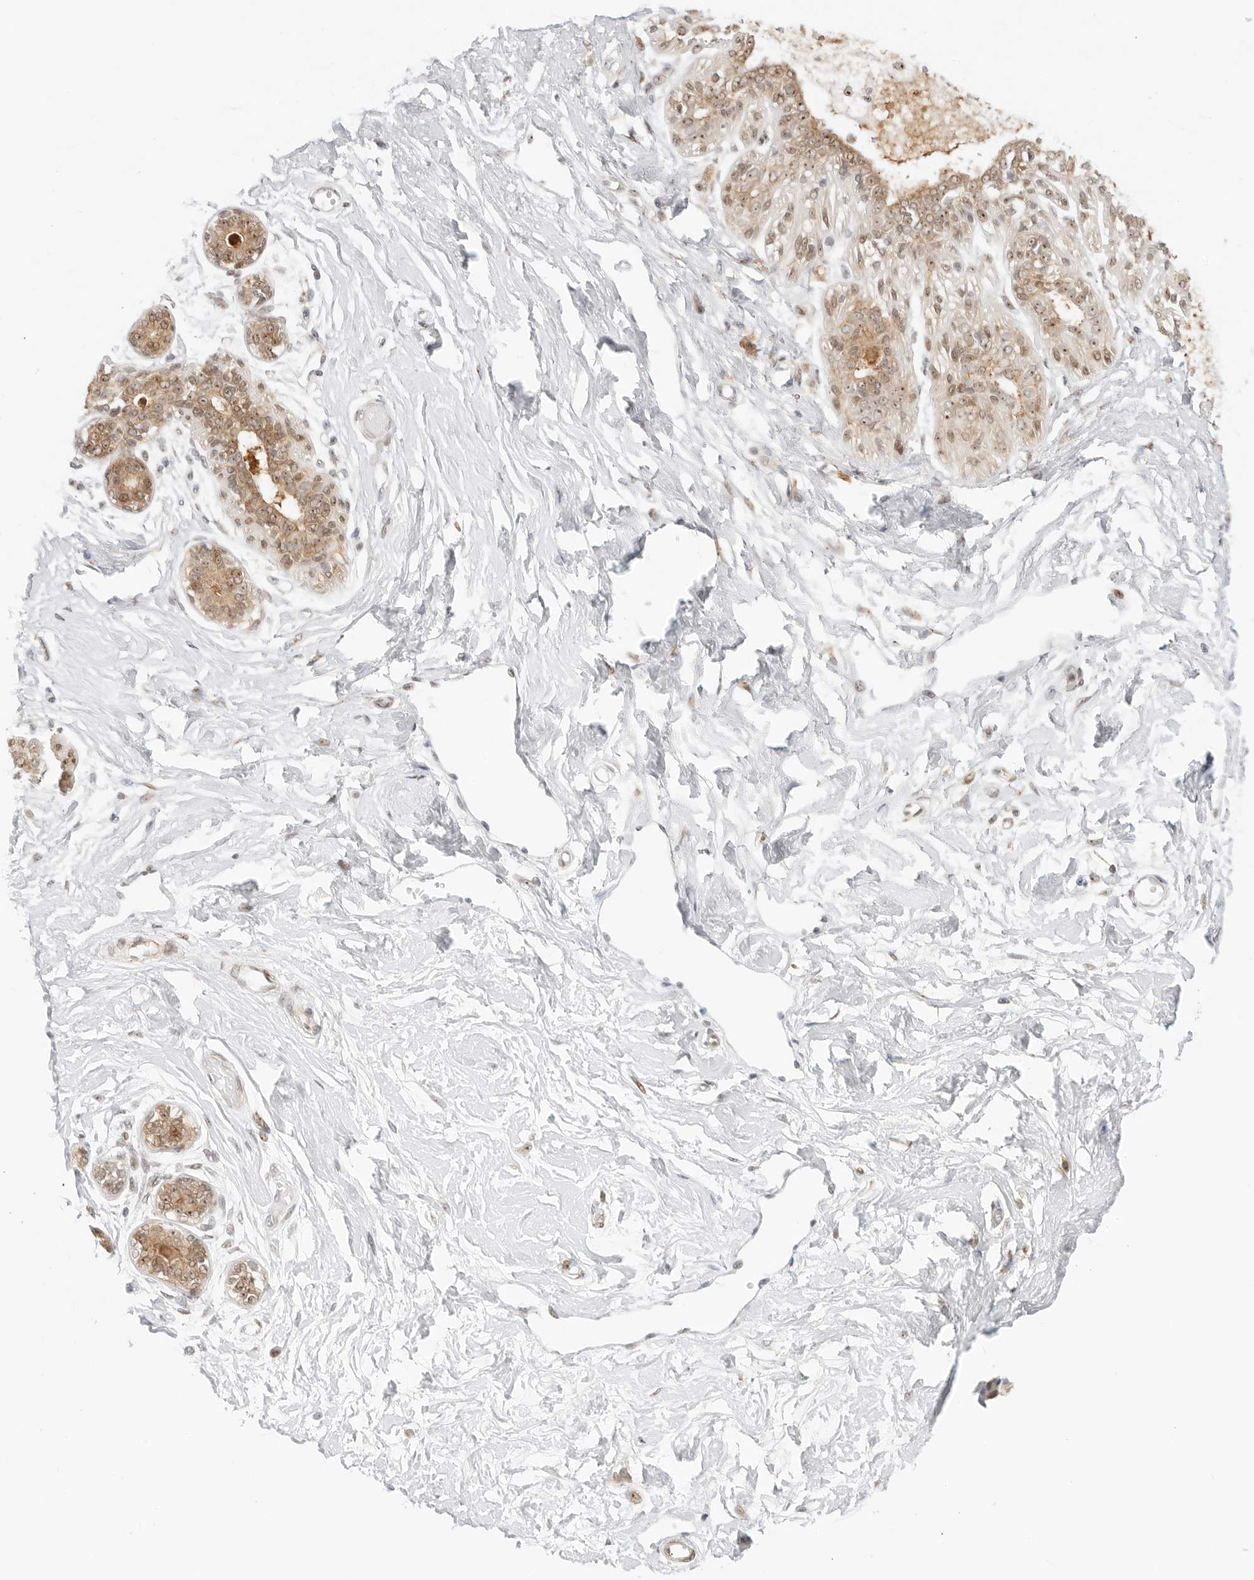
{"staining": {"intensity": "negative", "quantity": "none", "location": "none"}, "tissue": "breast", "cell_type": "Adipocytes", "image_type": "normal", "snomed": [{"axis": "morphology", "description": "Normal tissue, NOS"}, {"axis": "topography", "description": "Breast"}], "caption": "DAB immunohistochemical staining of unremarkable breast demonstrates no significant expression in adipocytes.", "gene": "HIPK3", "patient": {"sex": "female", "age": 45}}